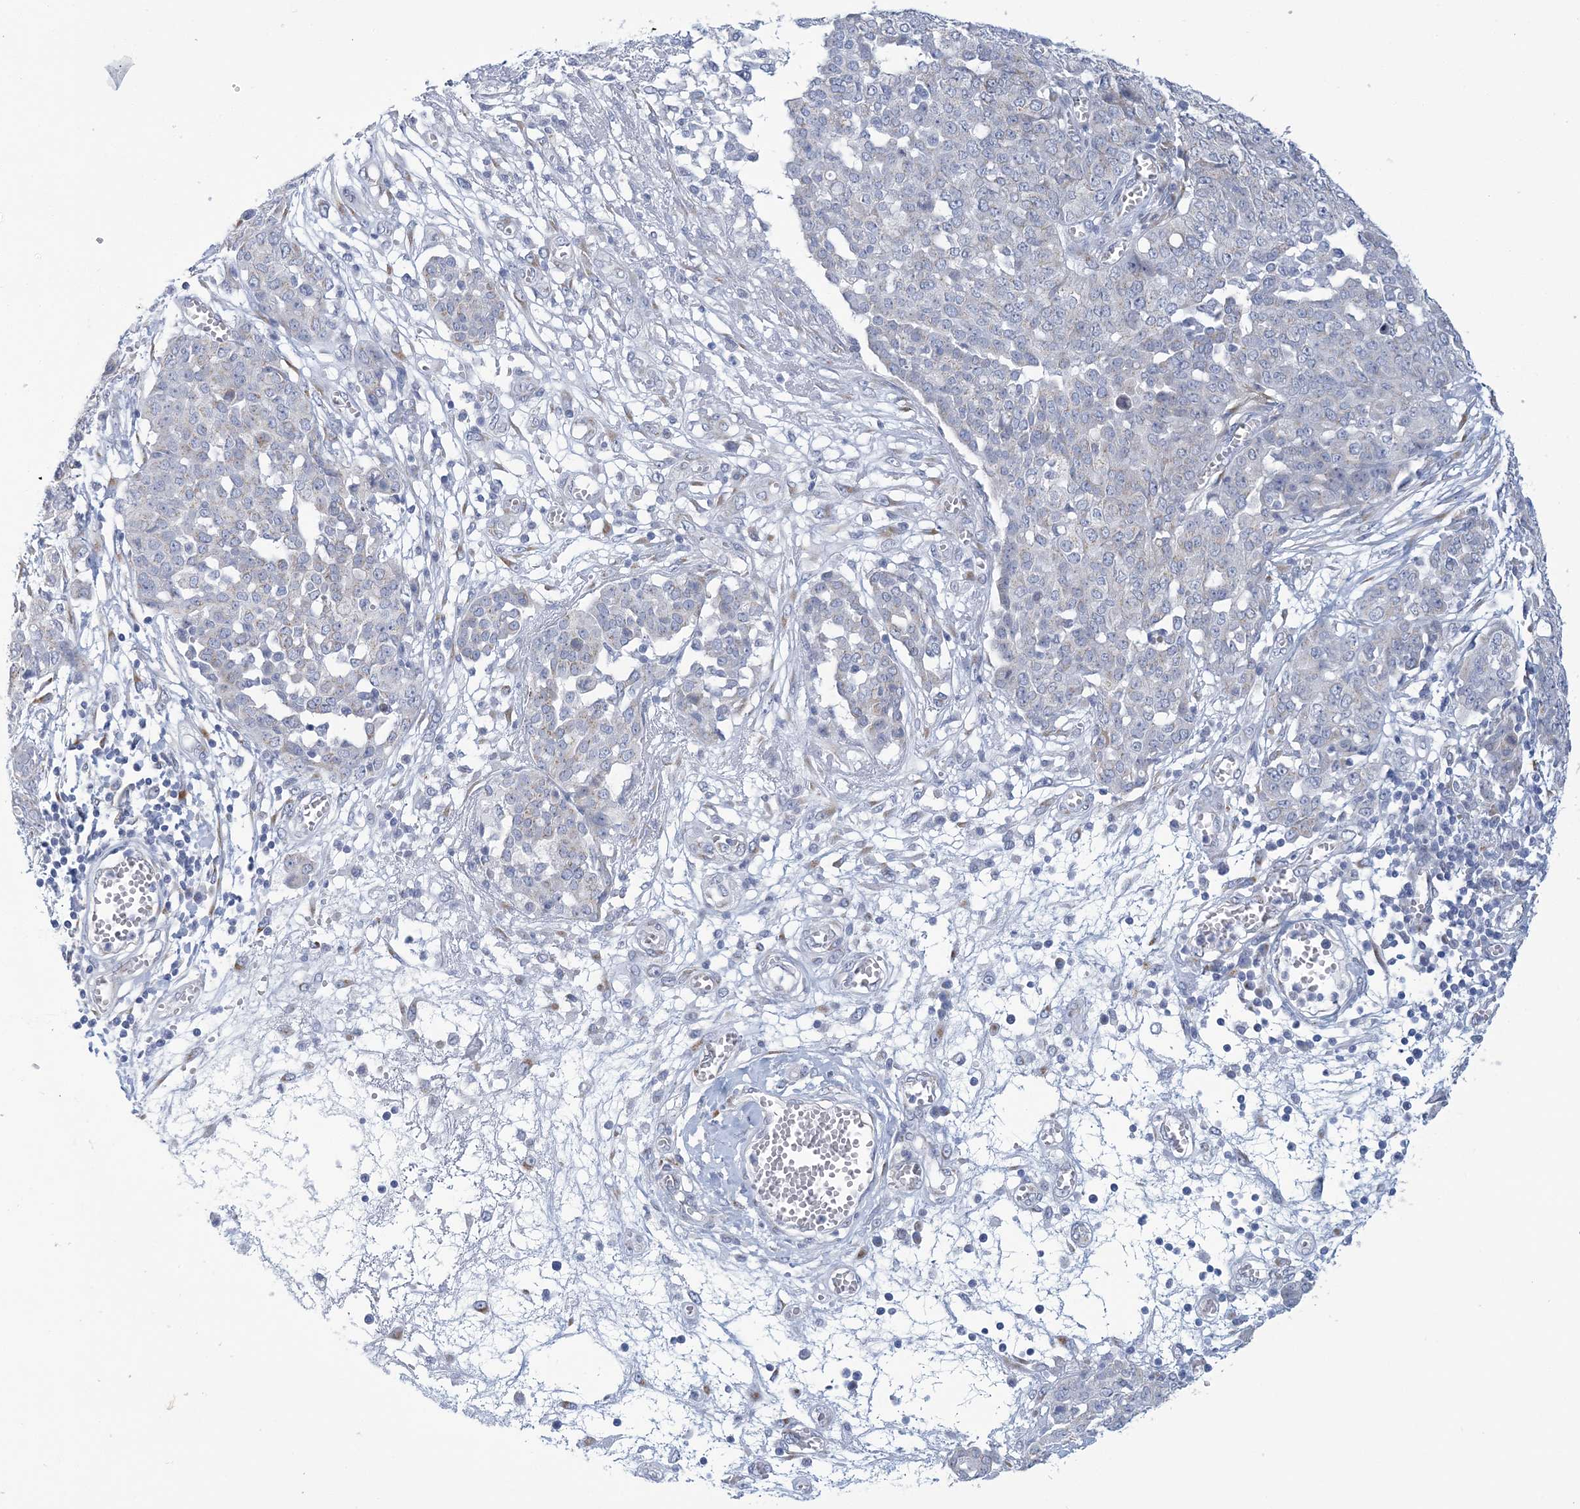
{"staining": {"intensity": "negative", "quantity": "none", "location": "none"}, "tissue": "ovarian cancer", "cell_type": "Tumor cells", "image_type": "cancer", "snomed": [{"axis": "morphology", "description": "Cystadenocarcinoma, serous, NOS"}, {"axis": "topography", "description": "Soft tissue"}, {"axis": "topography", "description": "Ovary"}], "caption": "IHC image of neoplastic tissue: ovarian cancer (serous cystadenocarcinoma) stained with DAB exhibits no significant protein staining in tumor cells. (Stains: DAB immunohistochemistry with hematoxylin counter stain, Microscopy: brightfield microscopy at high magnification).", "gene": "PLEKHG4B", "patient": {"sex": "female", "age": 57}}